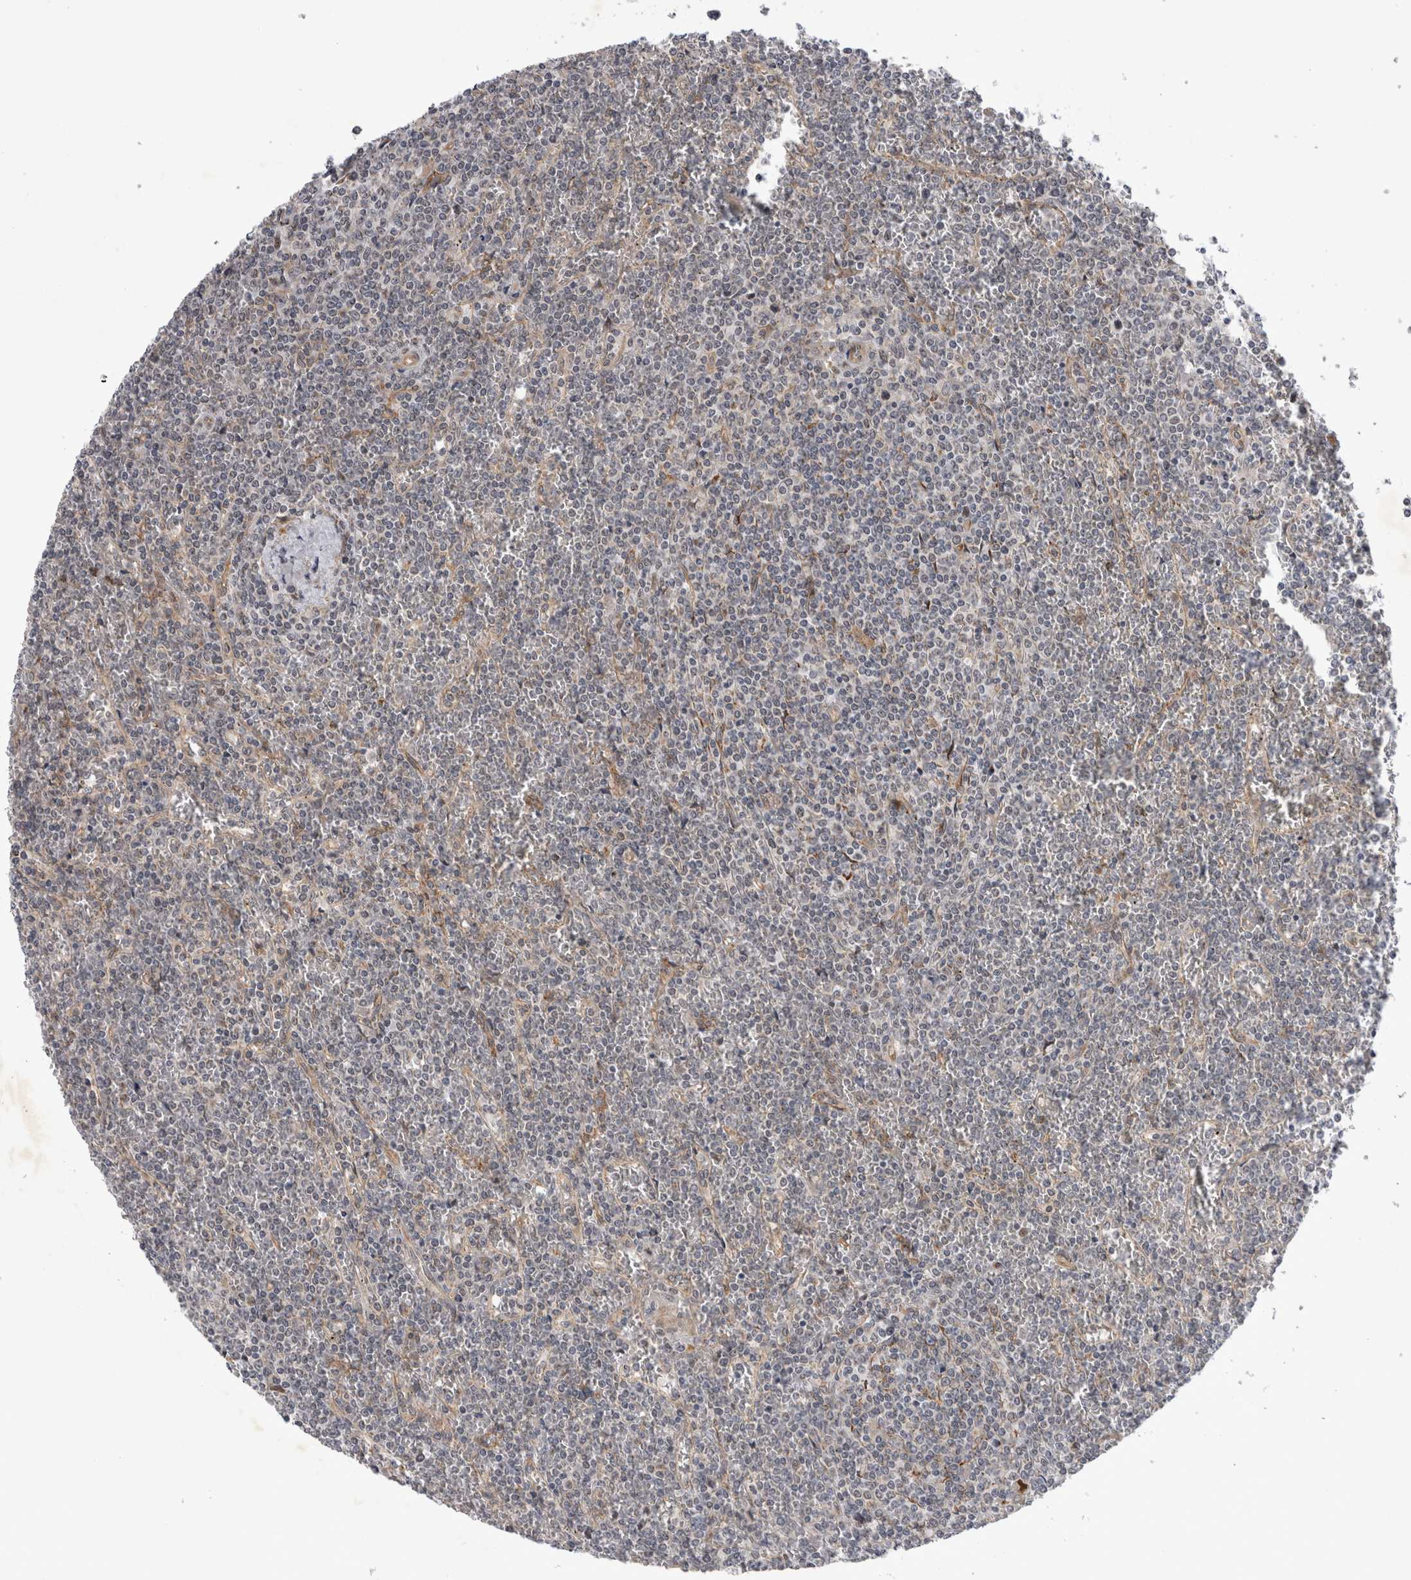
{"staining": {"intensity": "negative", "quantity": "none", "location": "none"}, "tissue": "lymphoma", "cell_type": "Tumor cells", "image_type": "cancer", "snomed": [{"axis": "morphology", "description": "Malignant lymphoma, non-Hodgkin's type, Low grade"}, {"axis": "topography", "description": "Spleen"}], "caption": "A high-resolution photomicrograph shows immunohistochemistry staining of lymphoma, which shows no significant expression in tumor cells.", "gene": "PARP11", "patient": {"sex": "female", "age": 19}}